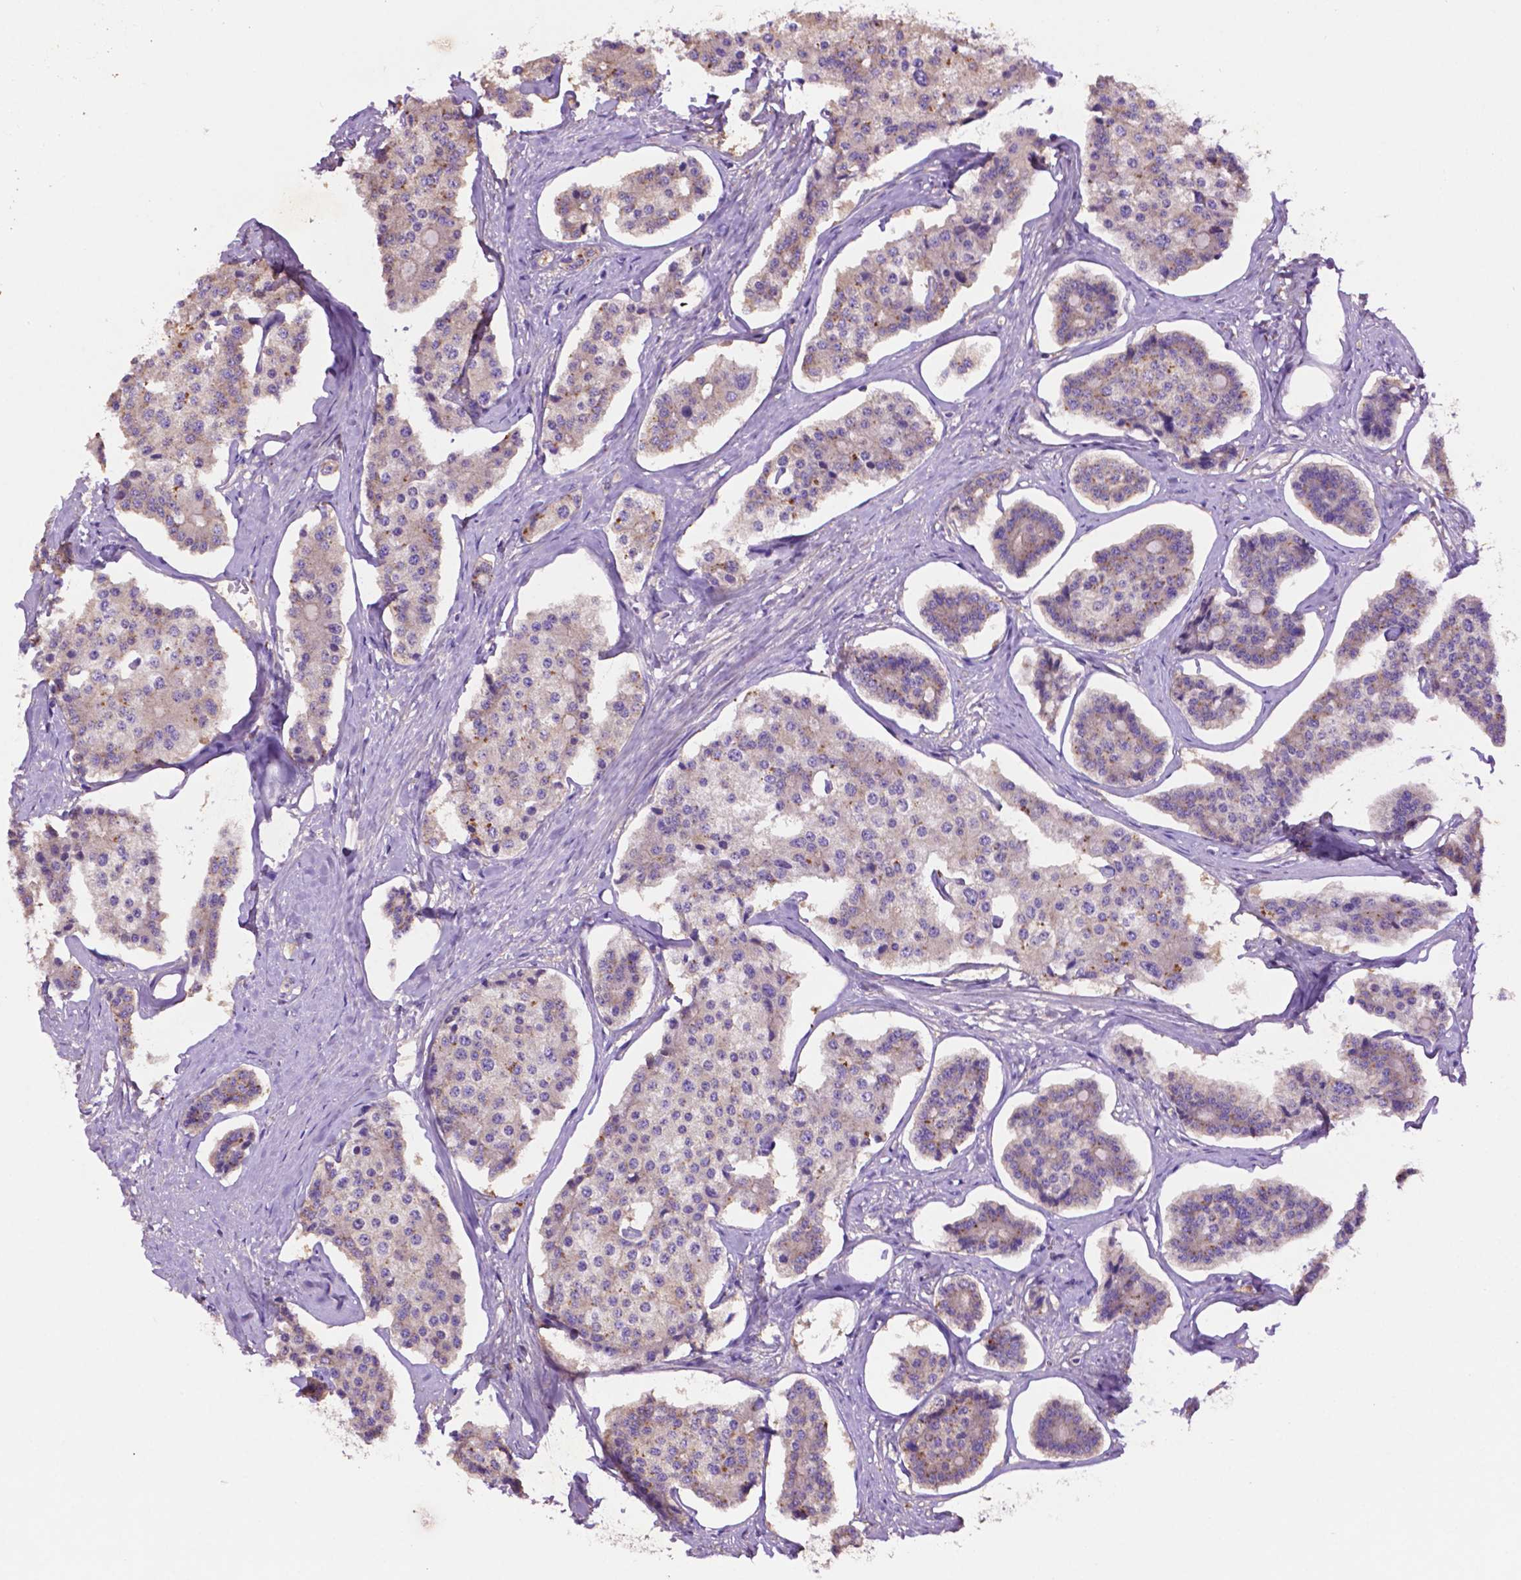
{"staining": {"intensity": "moderate", "quantity": "<25%", "location": "cytoplasmic/membranous"}, "tissue": "carcinoid", "cell_type": "Tumor cells", "image_type": "cancer", "snomed": [{"axis": "morphology", "description": "Carcinoid, malignant, NOS"}, {"axis": "topography", "description": "Small intestine"}], "caption": "Approximately <25% of tumor cells in human malignant carcinoid reveal moderate cytoplasmic/membranous protein staining as visualized by brown immunohistochemical staining.", "gene": "GDPD5", "patient": {"sex": "female", "age": 65}}